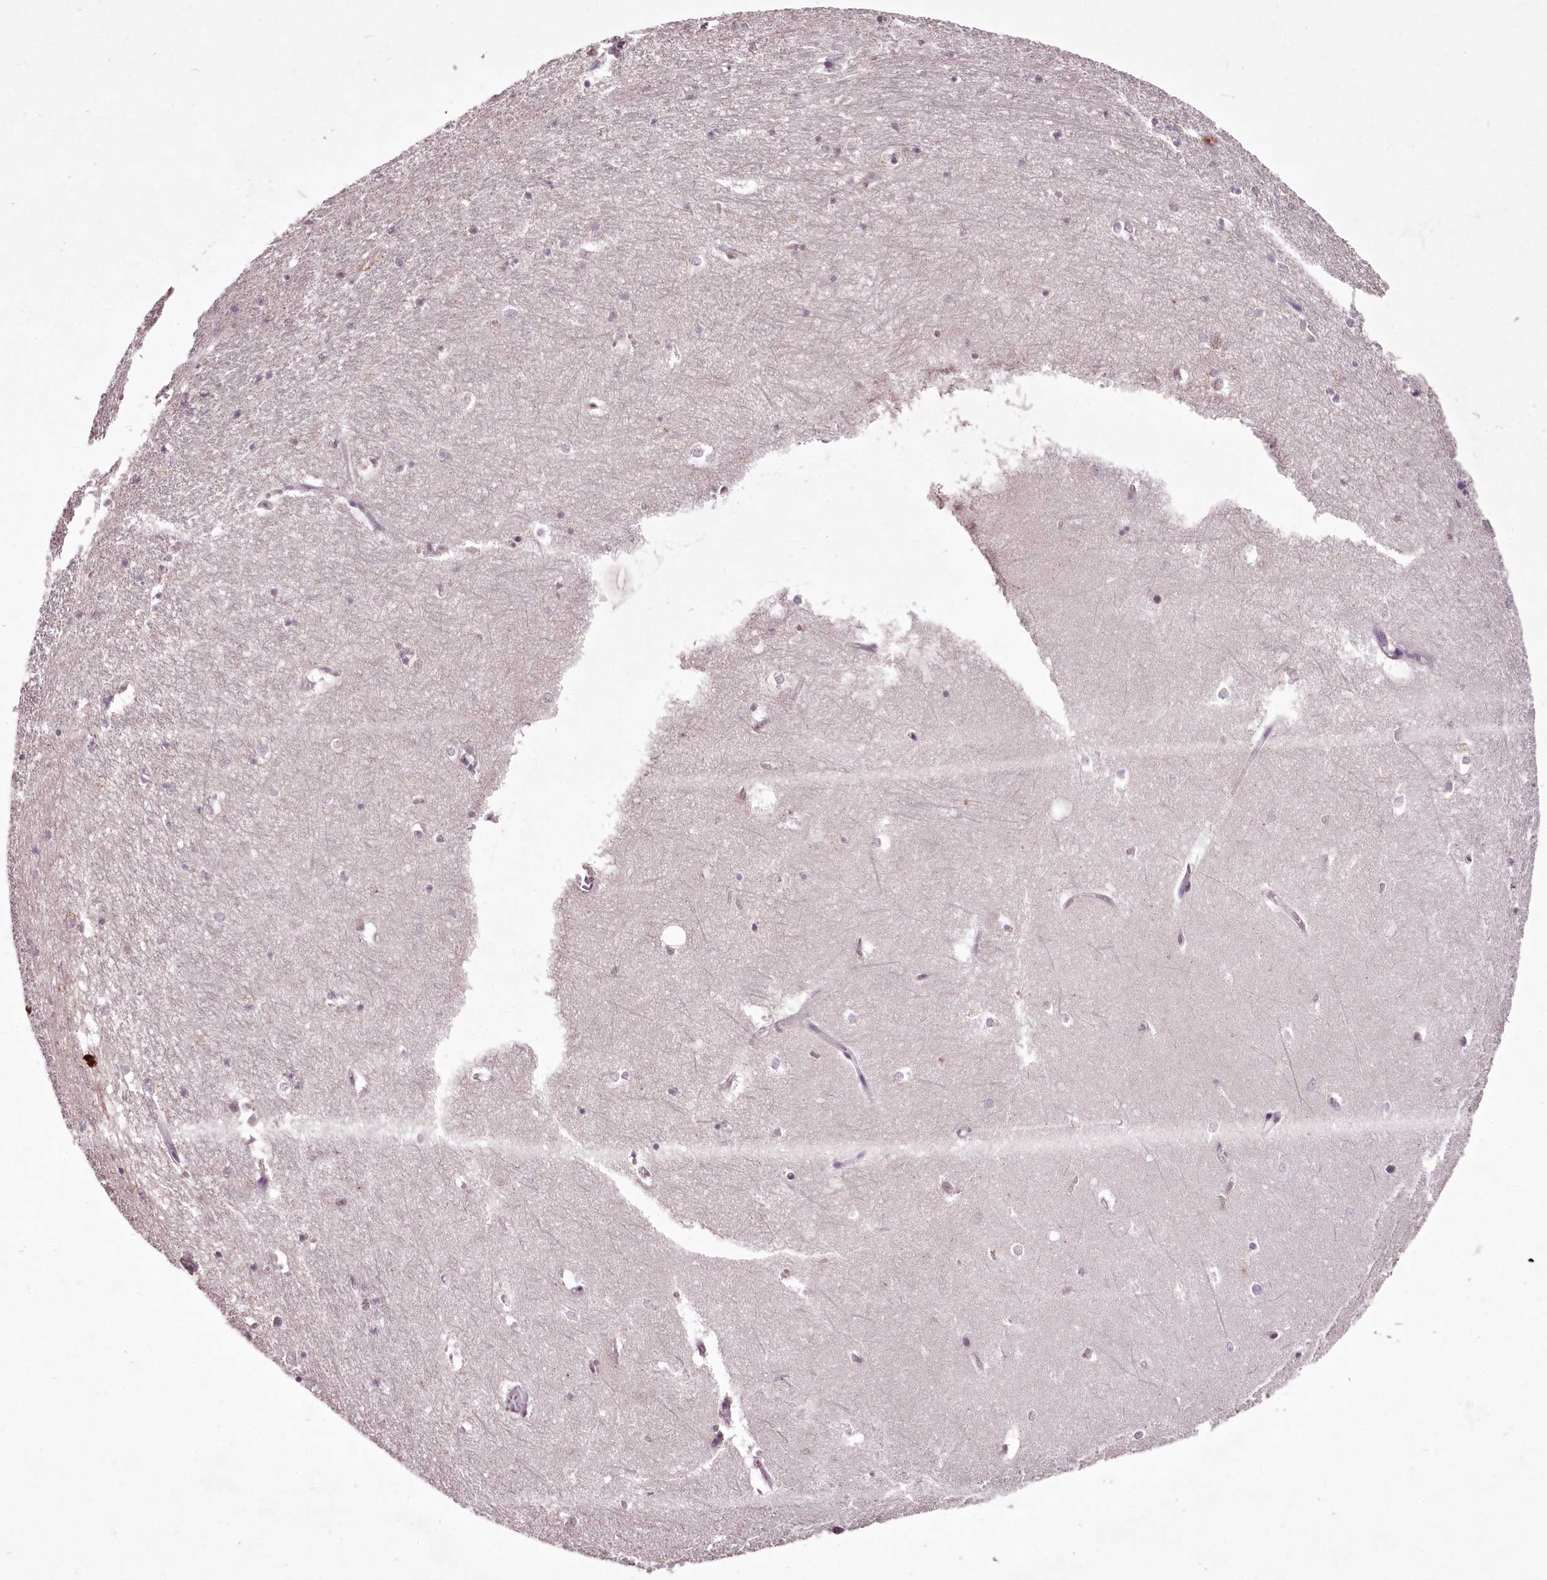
{"staining": {"intensity": "negative", "quantity": "none", "location": "none"}, "tissue": "hippocampus", "cell_type": "Glial cells", "image_type": "normal", "snomed": [{"axis": "morphology", "description": "Normal tissue, NOS"}, {"axis": "topography", "description": "Hippocampus"}], "caption": "A high-resolution histopathology image shows IHC staining of normal hippocampus, which shows no significant expression in glial cells.", "gene": "C1orf56", "patient": {"sex": "female", "age": 64}}